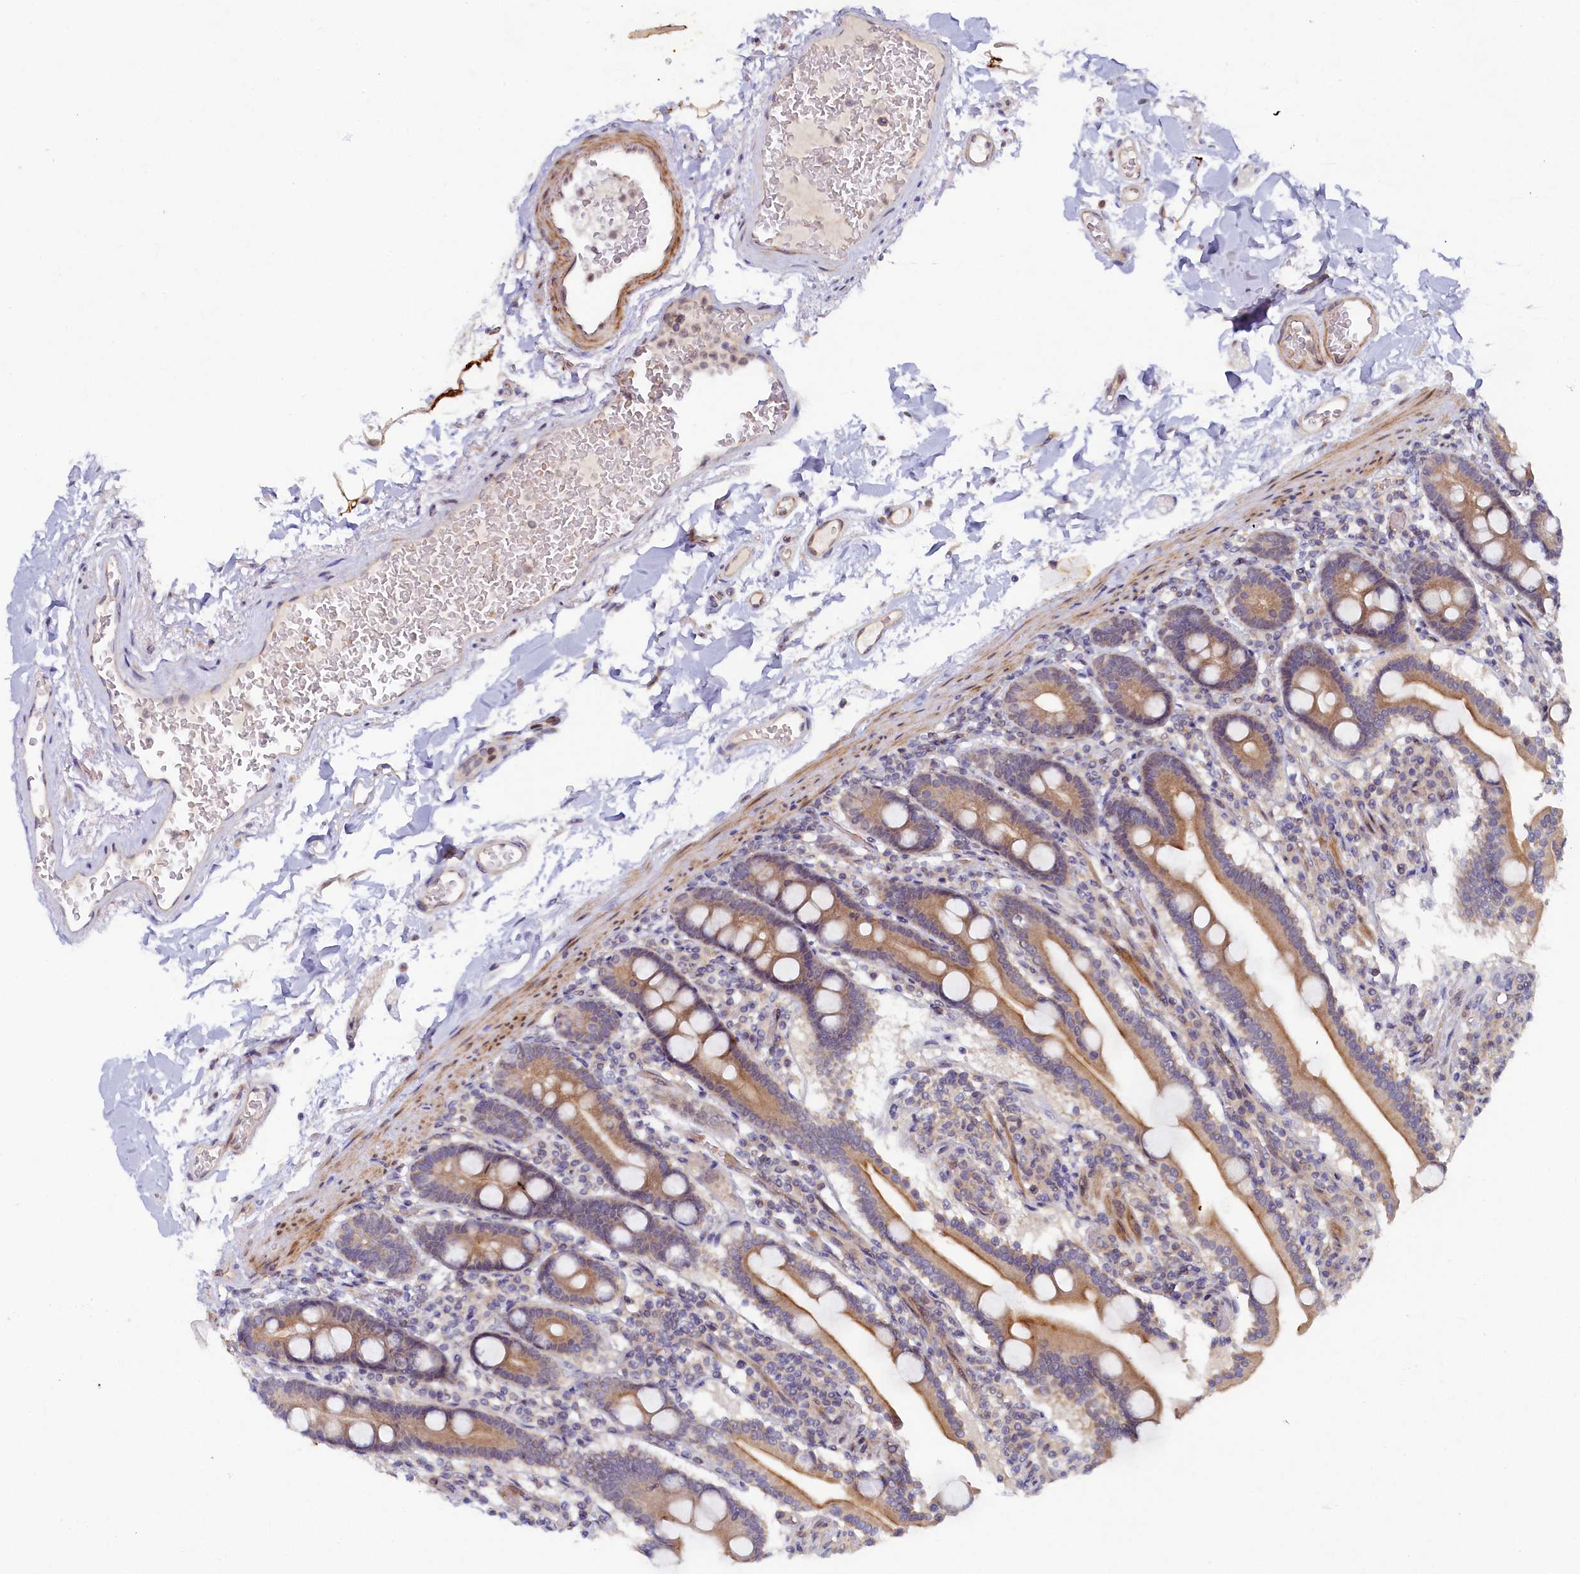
{"staining": {"intensity": "moderate", "quantity": ">75%", "location": "cytoplasmic/membranous"}, "tissue": "duodenum", "cell_type": "Glandular cells", "image_type": "normal", "snomed": [{"axis": "morphology", "description": "Normal tissue, NOS"}, {"axis": "topography", "description": "Duodenum"}], "caption": "IHC photomicrograph of unremarkable duodenum stained for a protein (brown), which displays medium levels of moderate cytoplasmic/membranous staining in about >75% of glandular cells.", "gene": "CEP20", "patient": {"sex": "male", "age": 55}}